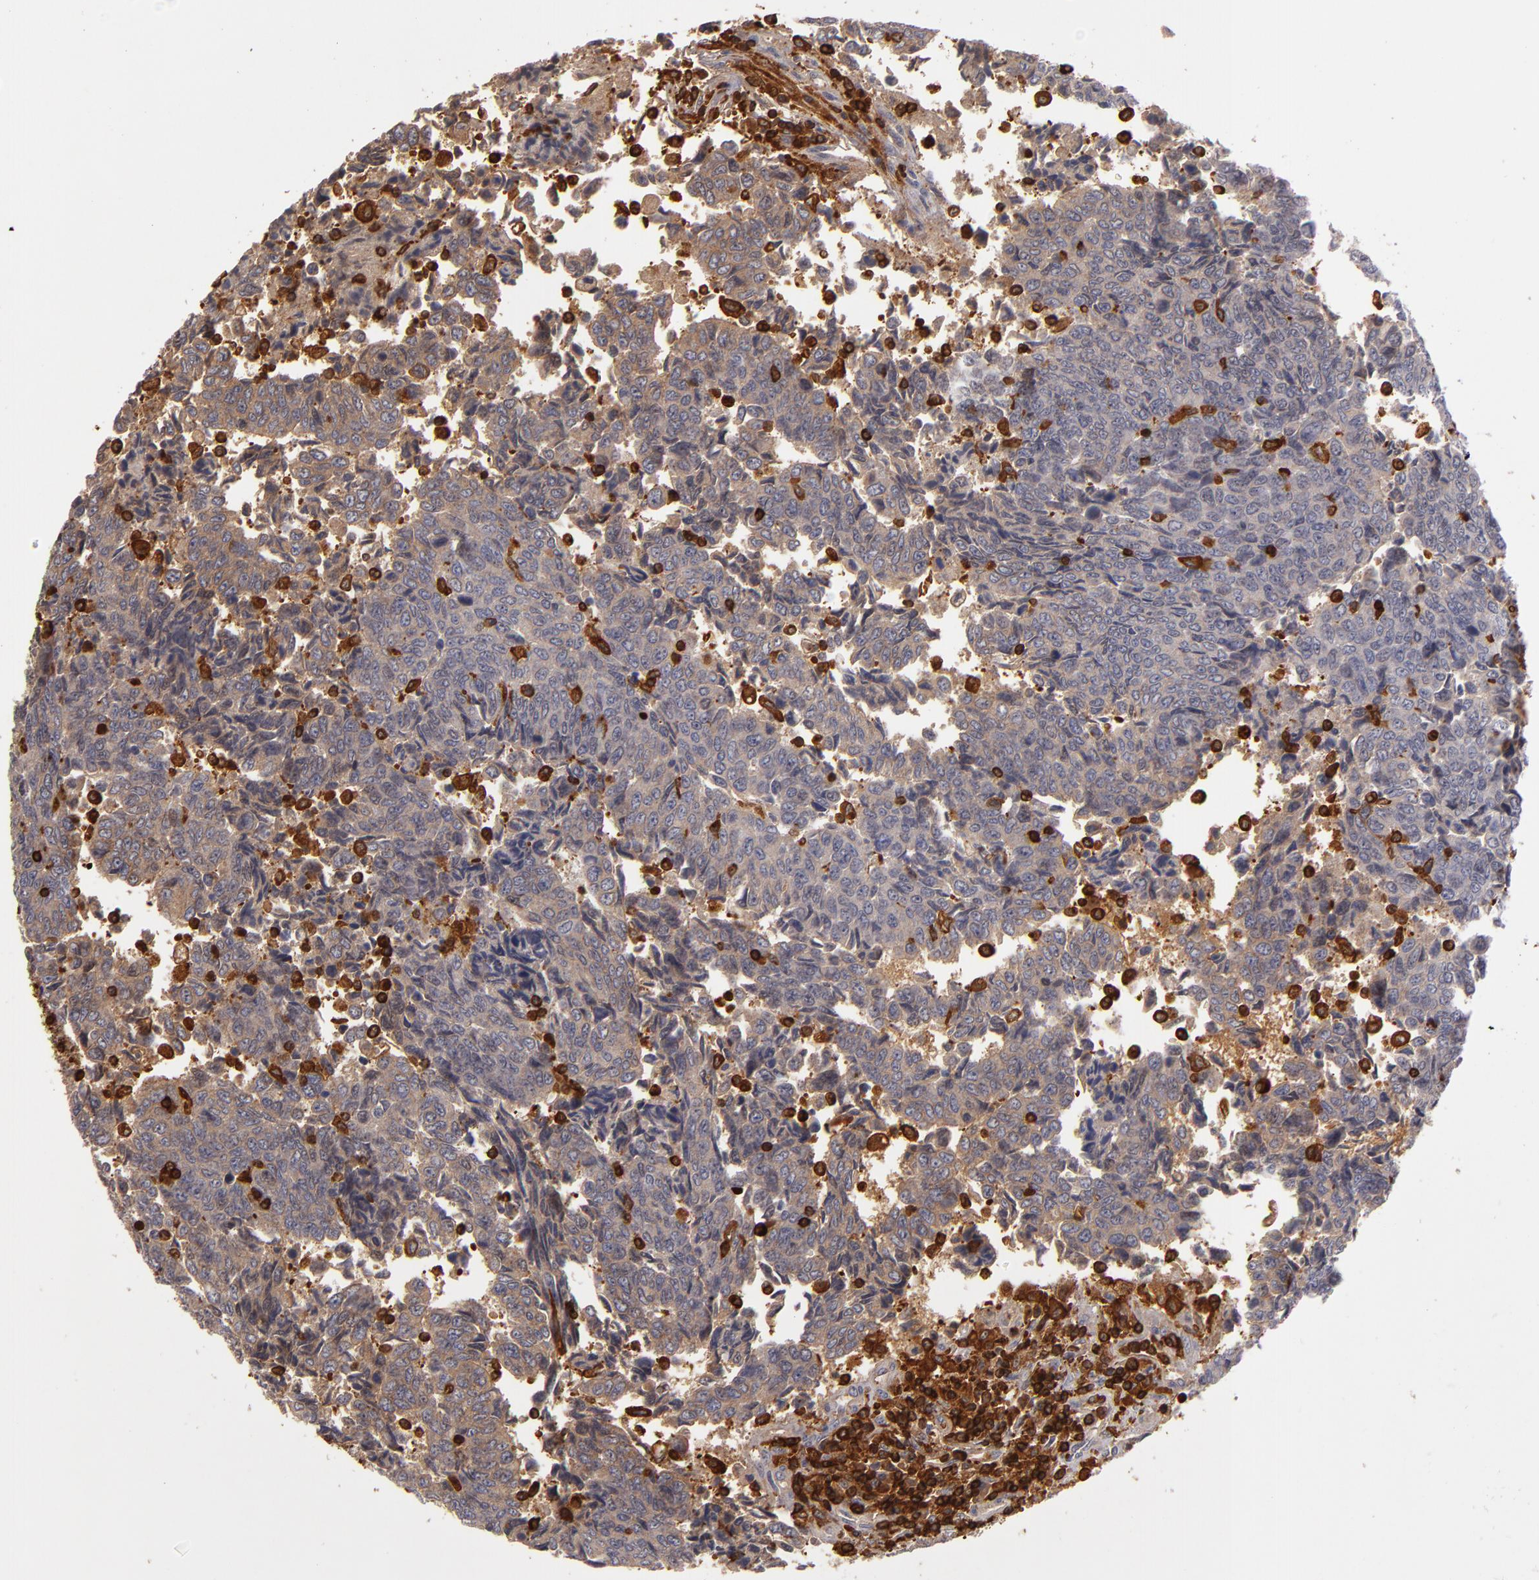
{"staining": {"intensity": "moderate", "quantity": ">75%", "location": "cytoplasmic/membranous"}, "tissue": "urothelial cancer", "cell_type": "Tumor cells", "image_type": "cancer", "snomed": [{"axis": "morphology", "description": "Urothelial carcinoma, High grade"}, {"axis": "topography", "description": "Urinary bladder"}], "caption": "DAB (3,3'-diaminobenzidine) immunohistochemical staining of human high-grade urothelial carcinoma exhibits moderate cytoplasmic/membranous protein positivity in about >75% of tumor cells.", "gene": "WAS", "patient": {"sex": "male", "age": 86}}